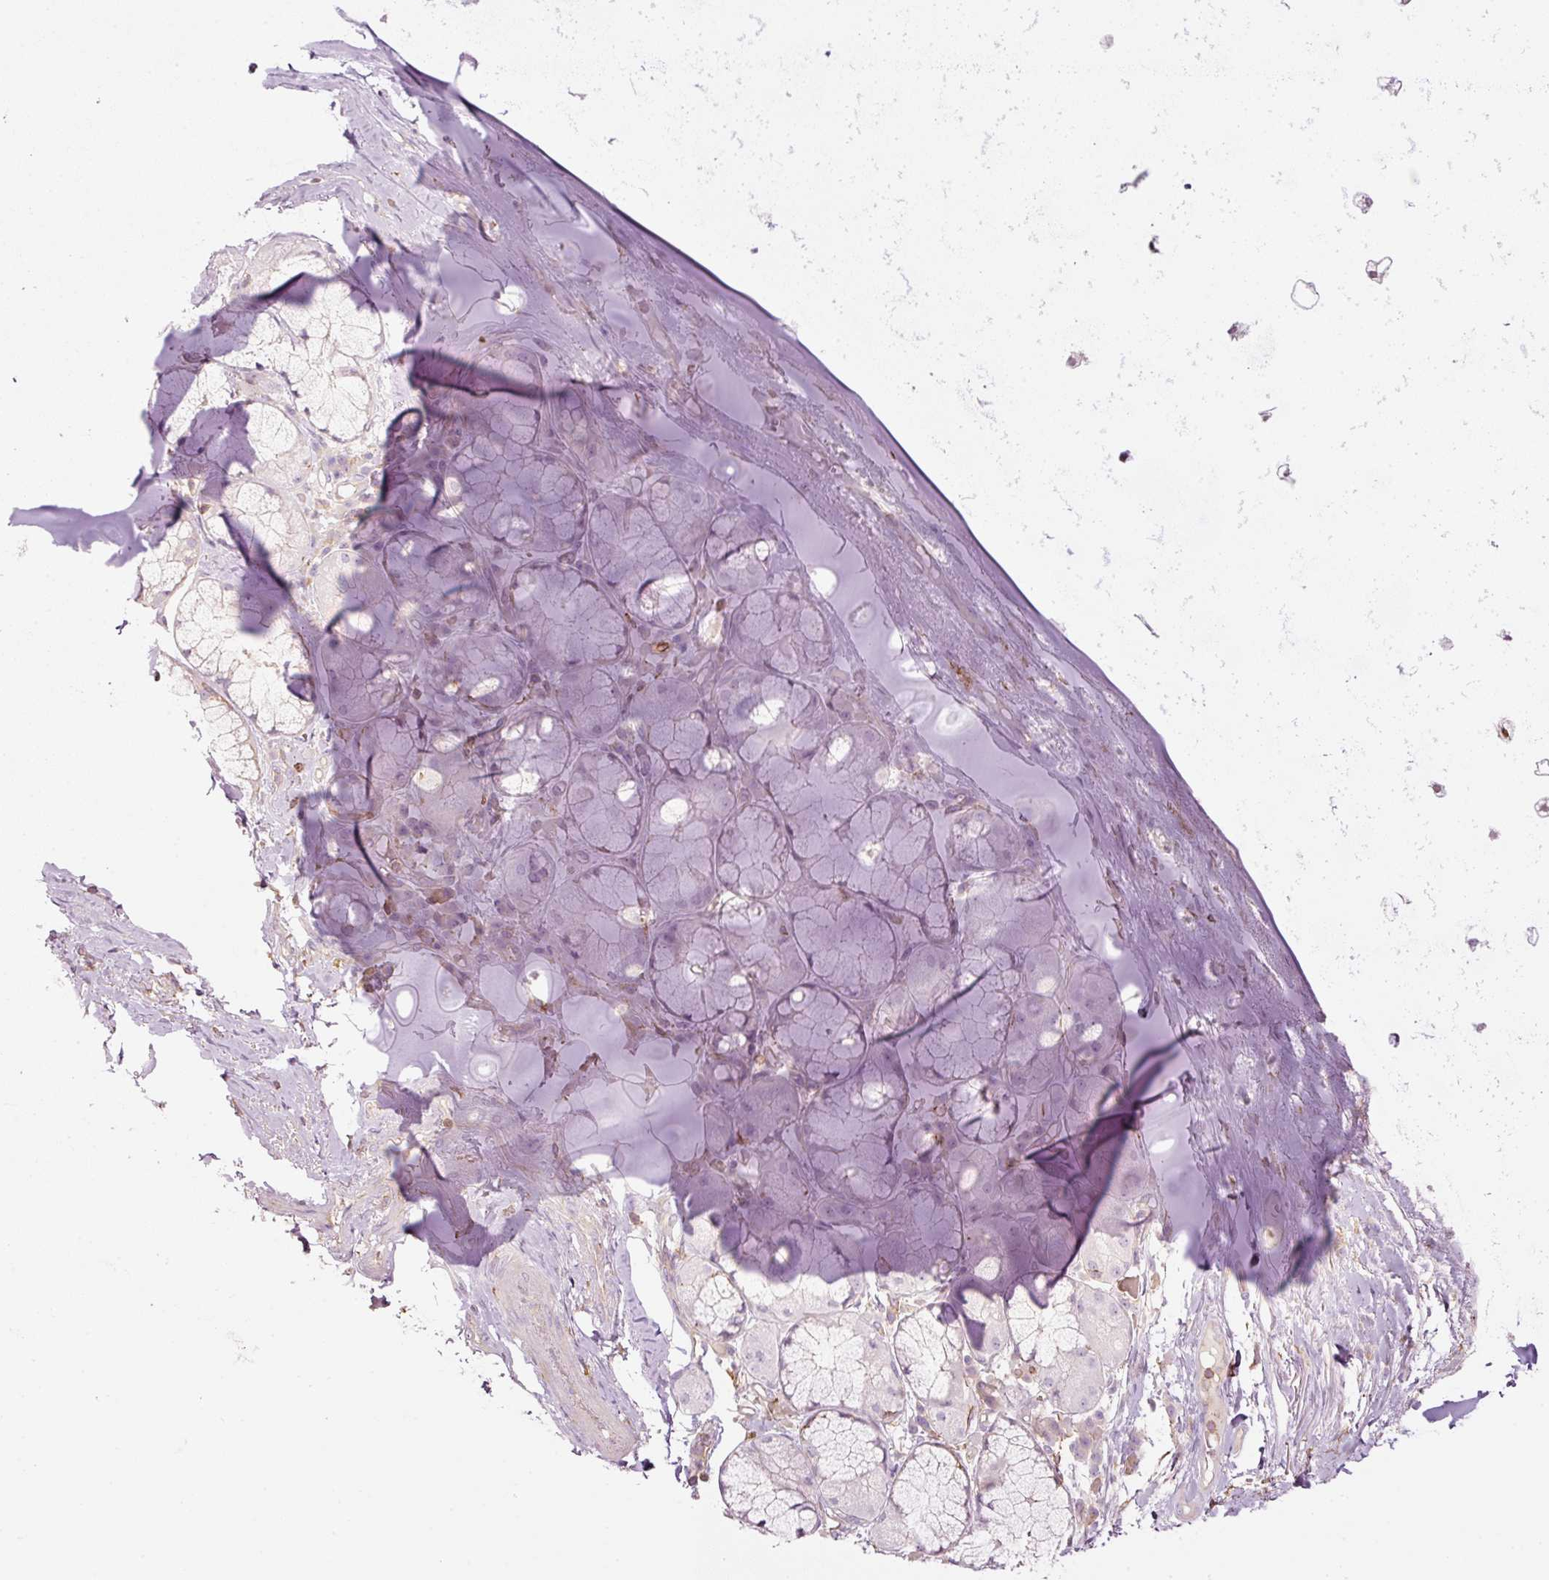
{"staining": {"intensity": "negative", "quantity": "none", "location": "none"}, "tissue": "soft tissue", "cell_type": "Chondrocytes", "image_type": "normal", "snomed": [{"axis": "morphology", "description": "Normal tissue, NOS"}, {"axis": "topography", "description": "Cartilage tissue"}, {"axis": "topography", "description": "Bronchus"}], "caption": "This is a photomicrograph of immunohistochemistry staining of benign soft tissue, which shows no expression in chondrocytes. (DAB (3,3'-diaminobenzidine) immunohistochemistry (IHC) visualized using brightfield microscopy, high magnification).", "gene": "SIPA1", "patient": {"sex": "male", "age": 56}}